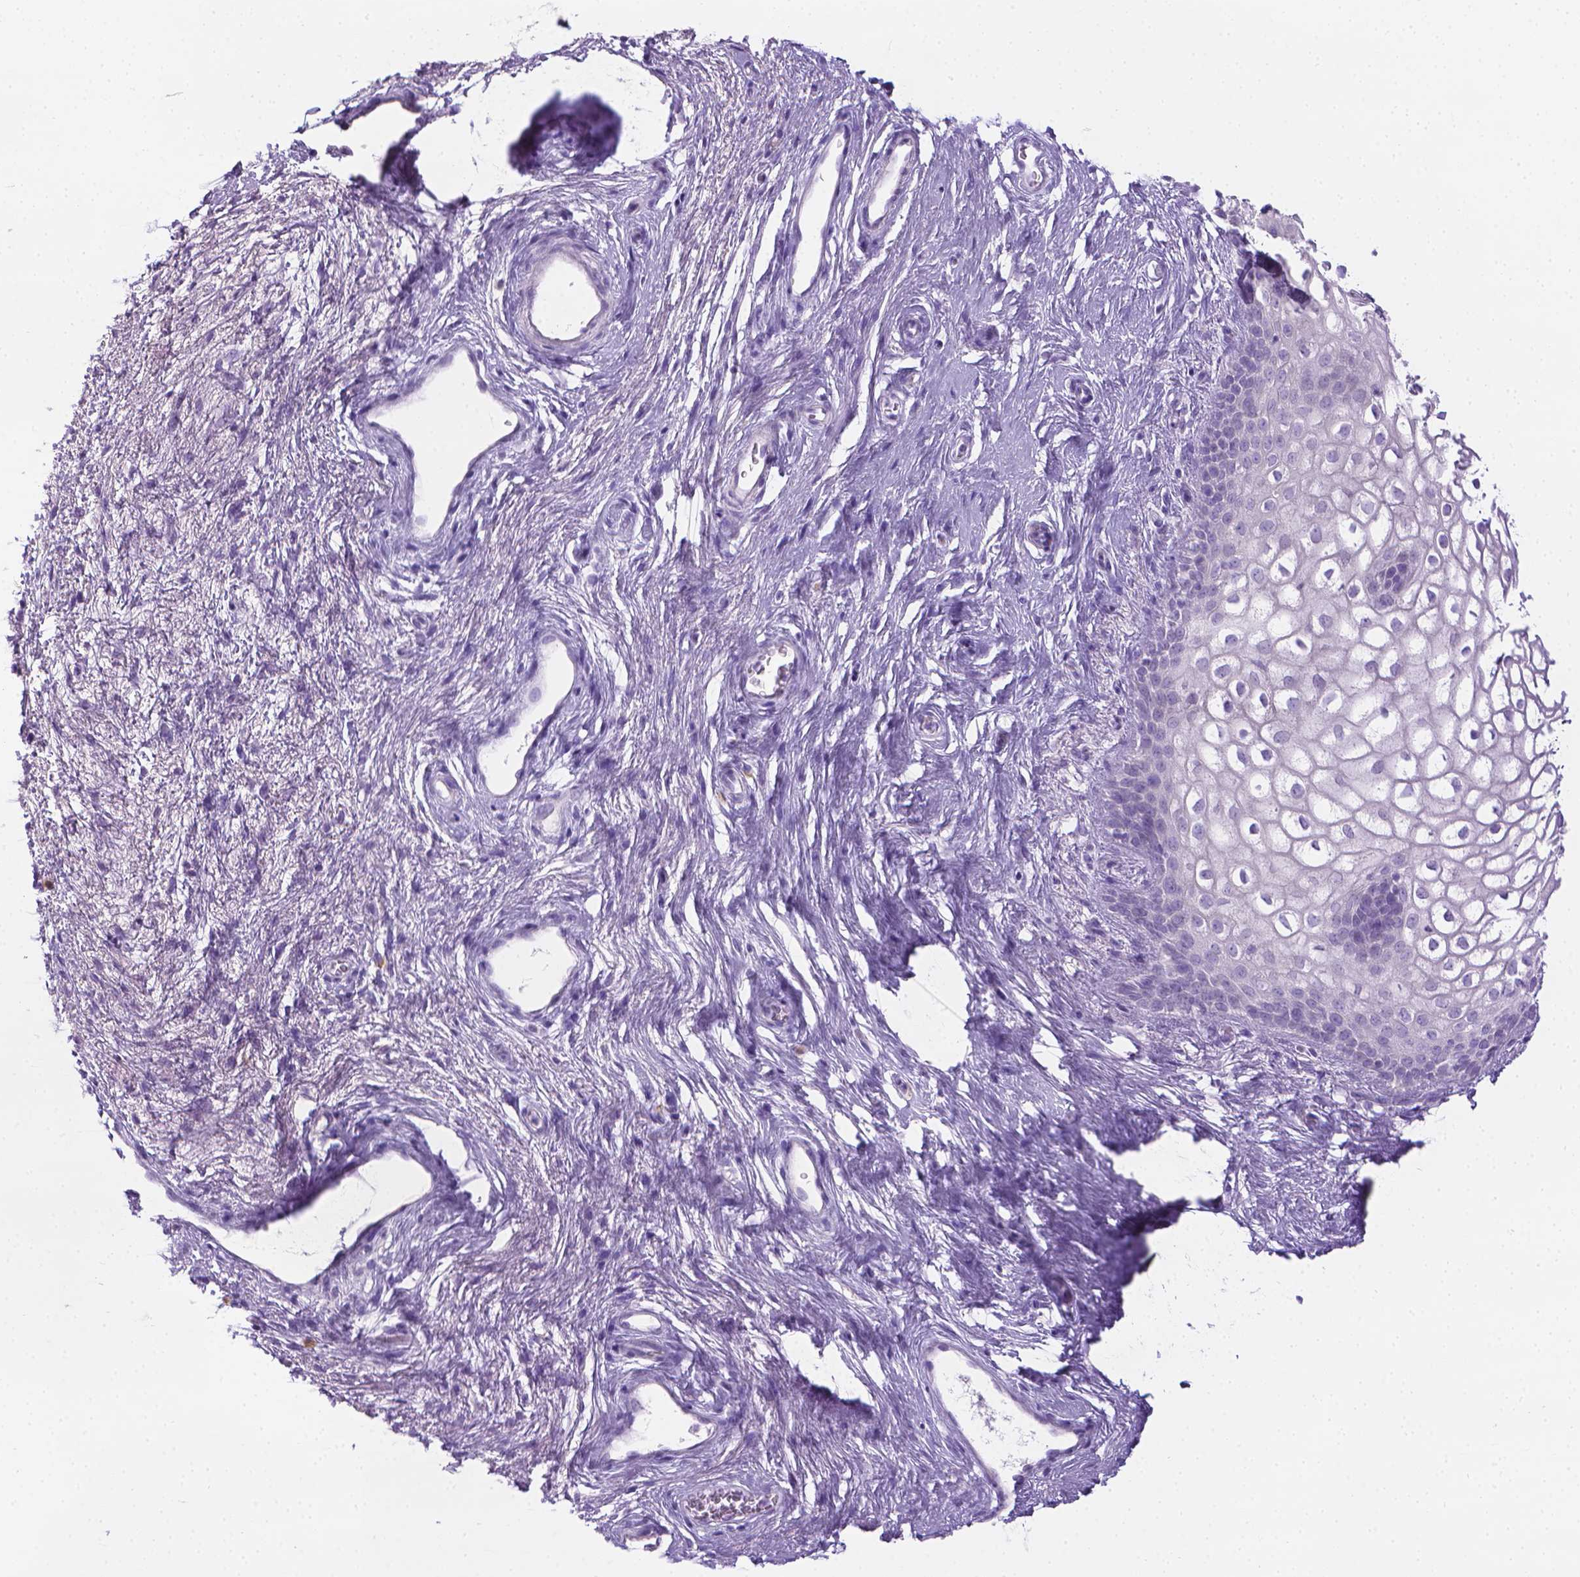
{"staining": {"intensity": "negative", "quantity": "none", "location": "none"}, "tissue": "skin", "cell_type": "Epidermal cells", "image_type": "normal", "snomed": [{"axis": "morphology", "description": "Normal tissue, NOS"}, {"axis": "topography", "description": "Anal"}], "caption": "This is an immunohistochemistry photomicrograph of benign human skin. There is no expression in epidermal cells.", "gene": "SPAG6", "patient": {"sex": "female", "age": 46}}